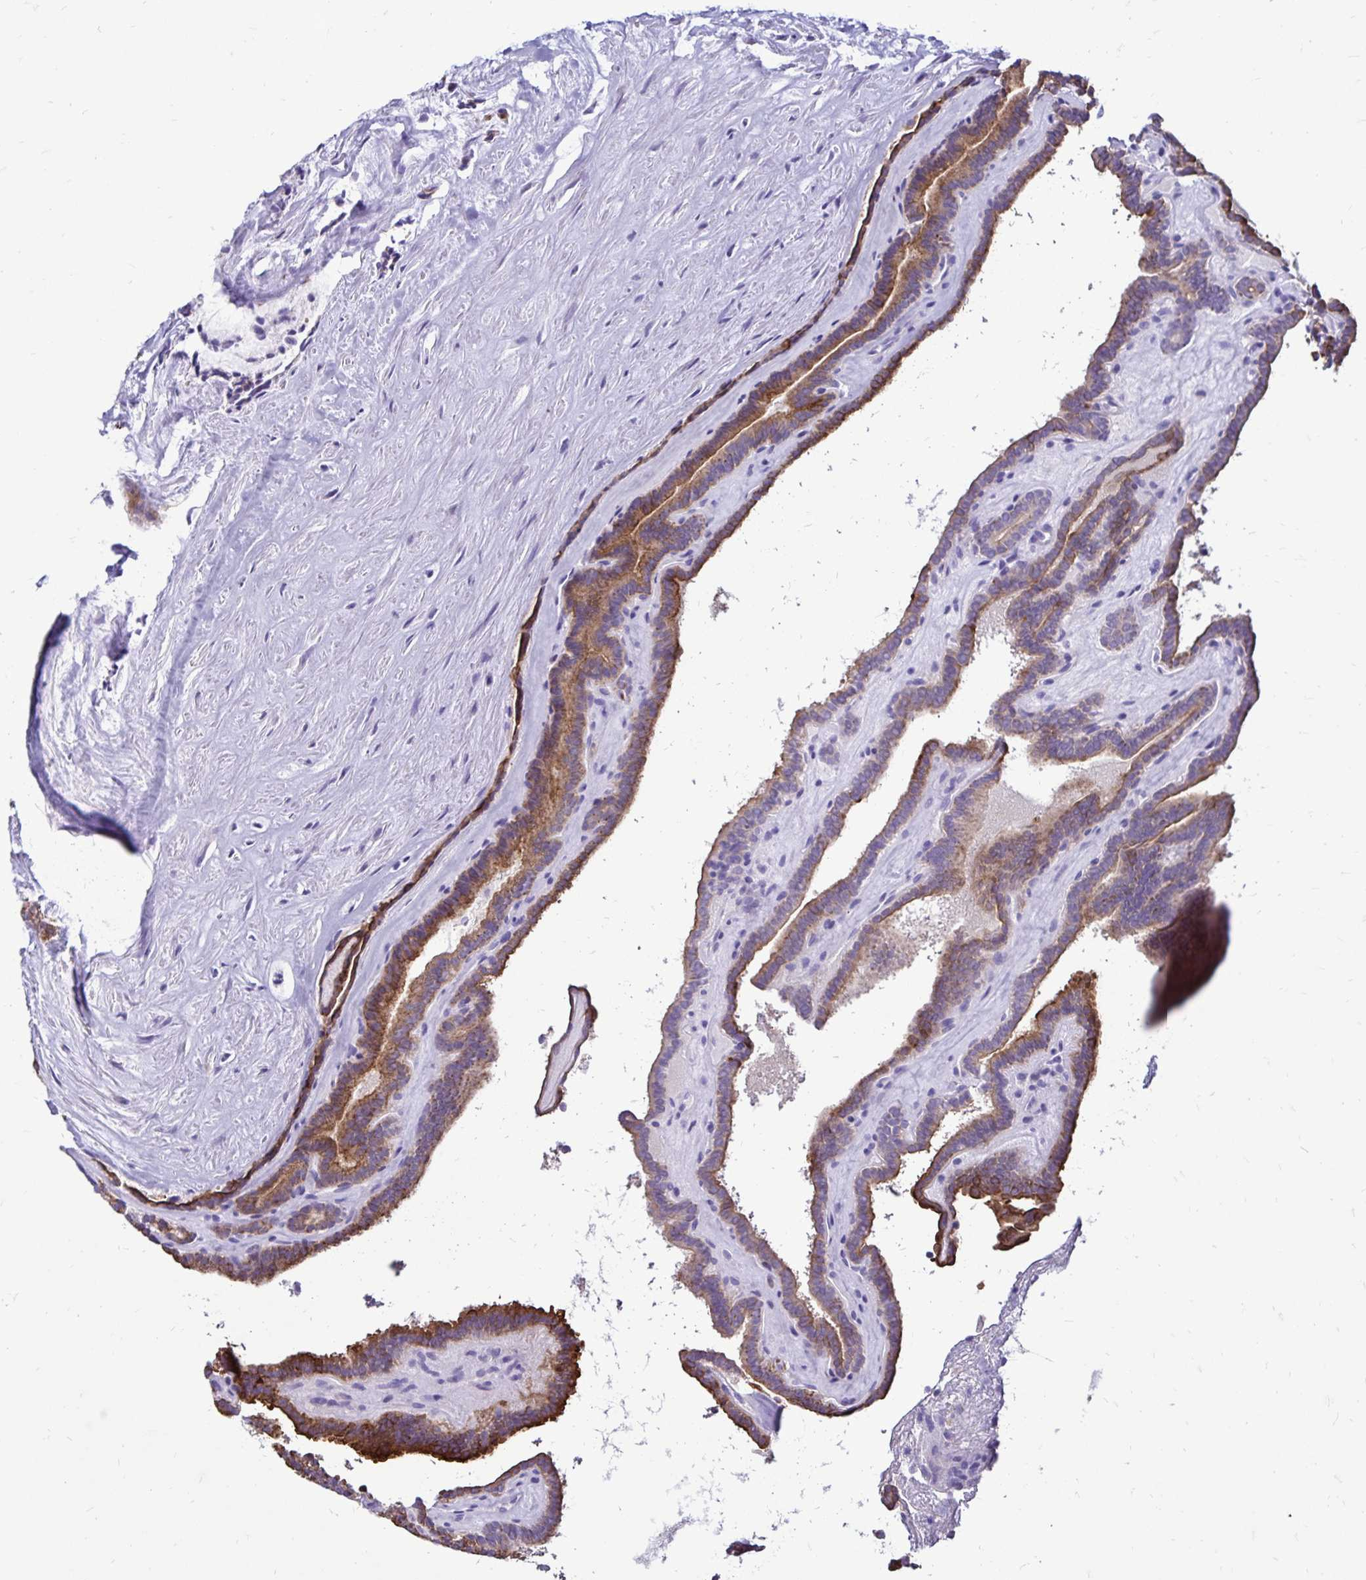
{"staining": {"intensity": "moderate", "quantity": ">75%", "location": "cytoplasmic/membranous"}, "tissue": "thyroid cancer", "cell_type": "Tumor cells", "image_type": "cancer", "snomed": [{"axis": "morphology", "description": "Papillary adenocarcinoma, NOS"}, {"axis": "topography", "description": "Thyroid gland"}], "caption": "Moderate cytoplasmic/membranous expression is seen in about >75% of tumor cells in thyroid cancer. Immunohistochemistry stains the protein in brown and the nuclei are stained blue.", "gene": "EVPL", "patient": {"sex": "female", "age": 21}}